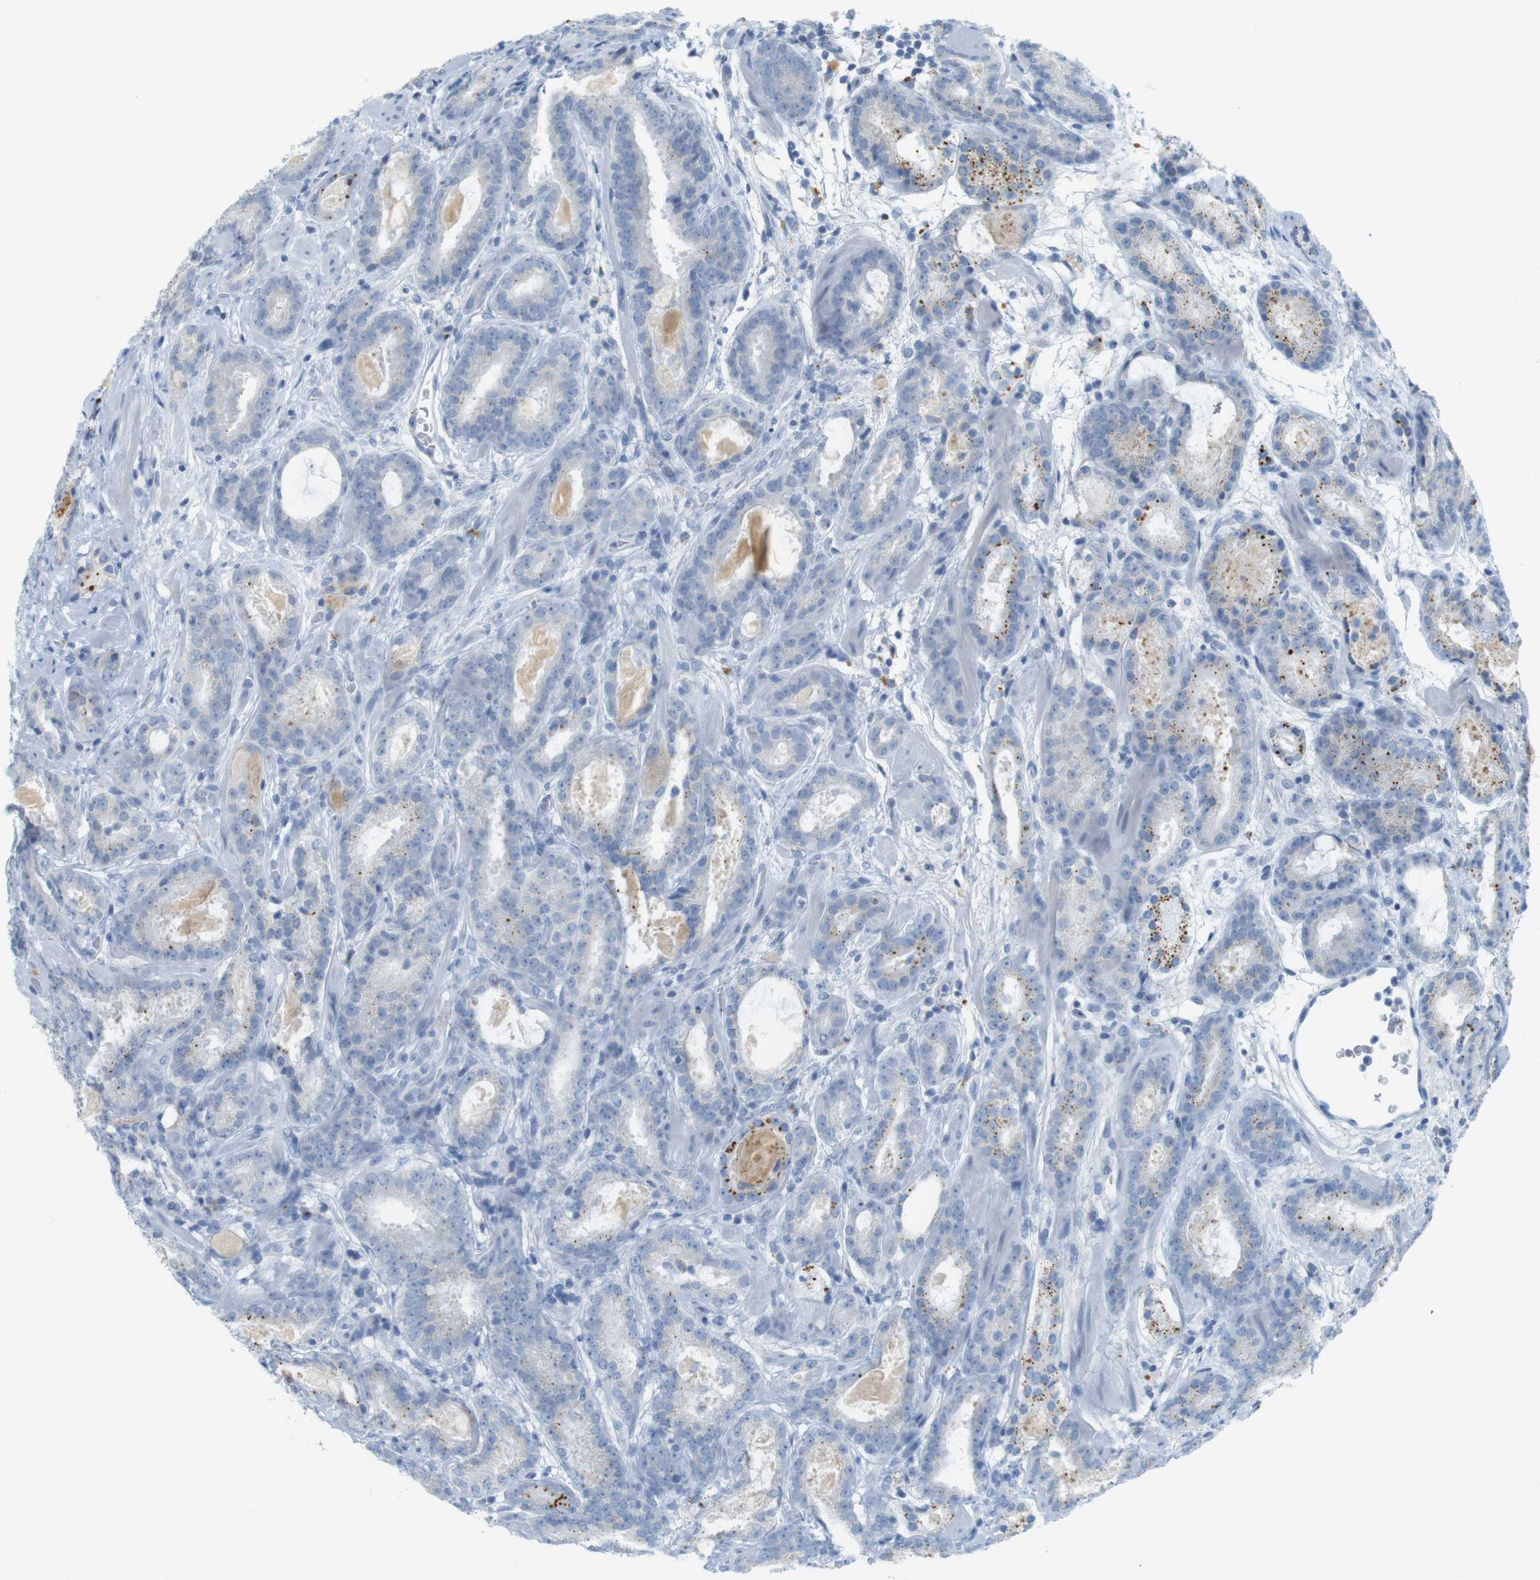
{"staining": {"intensity": "moderate", "quantity": "25%-75%", "location": "cytoplasmic/membranous"}, "tissue": "prostate cancer", "cell_type": "Tumor cells", "image_type": "cancer", "snomed": [{"axis": "morphology", "description": "Adenocarcinoma, Low grade"}, {"axis": "topography", "description": "Prostate"}], "caption": "An image of prostate cancer stained for a protein displays moderate cytoplasmic/membranous brown staining in tumor cells.", "gene": "YIPF1", "patient": {"sex": "male", "age": 69}}